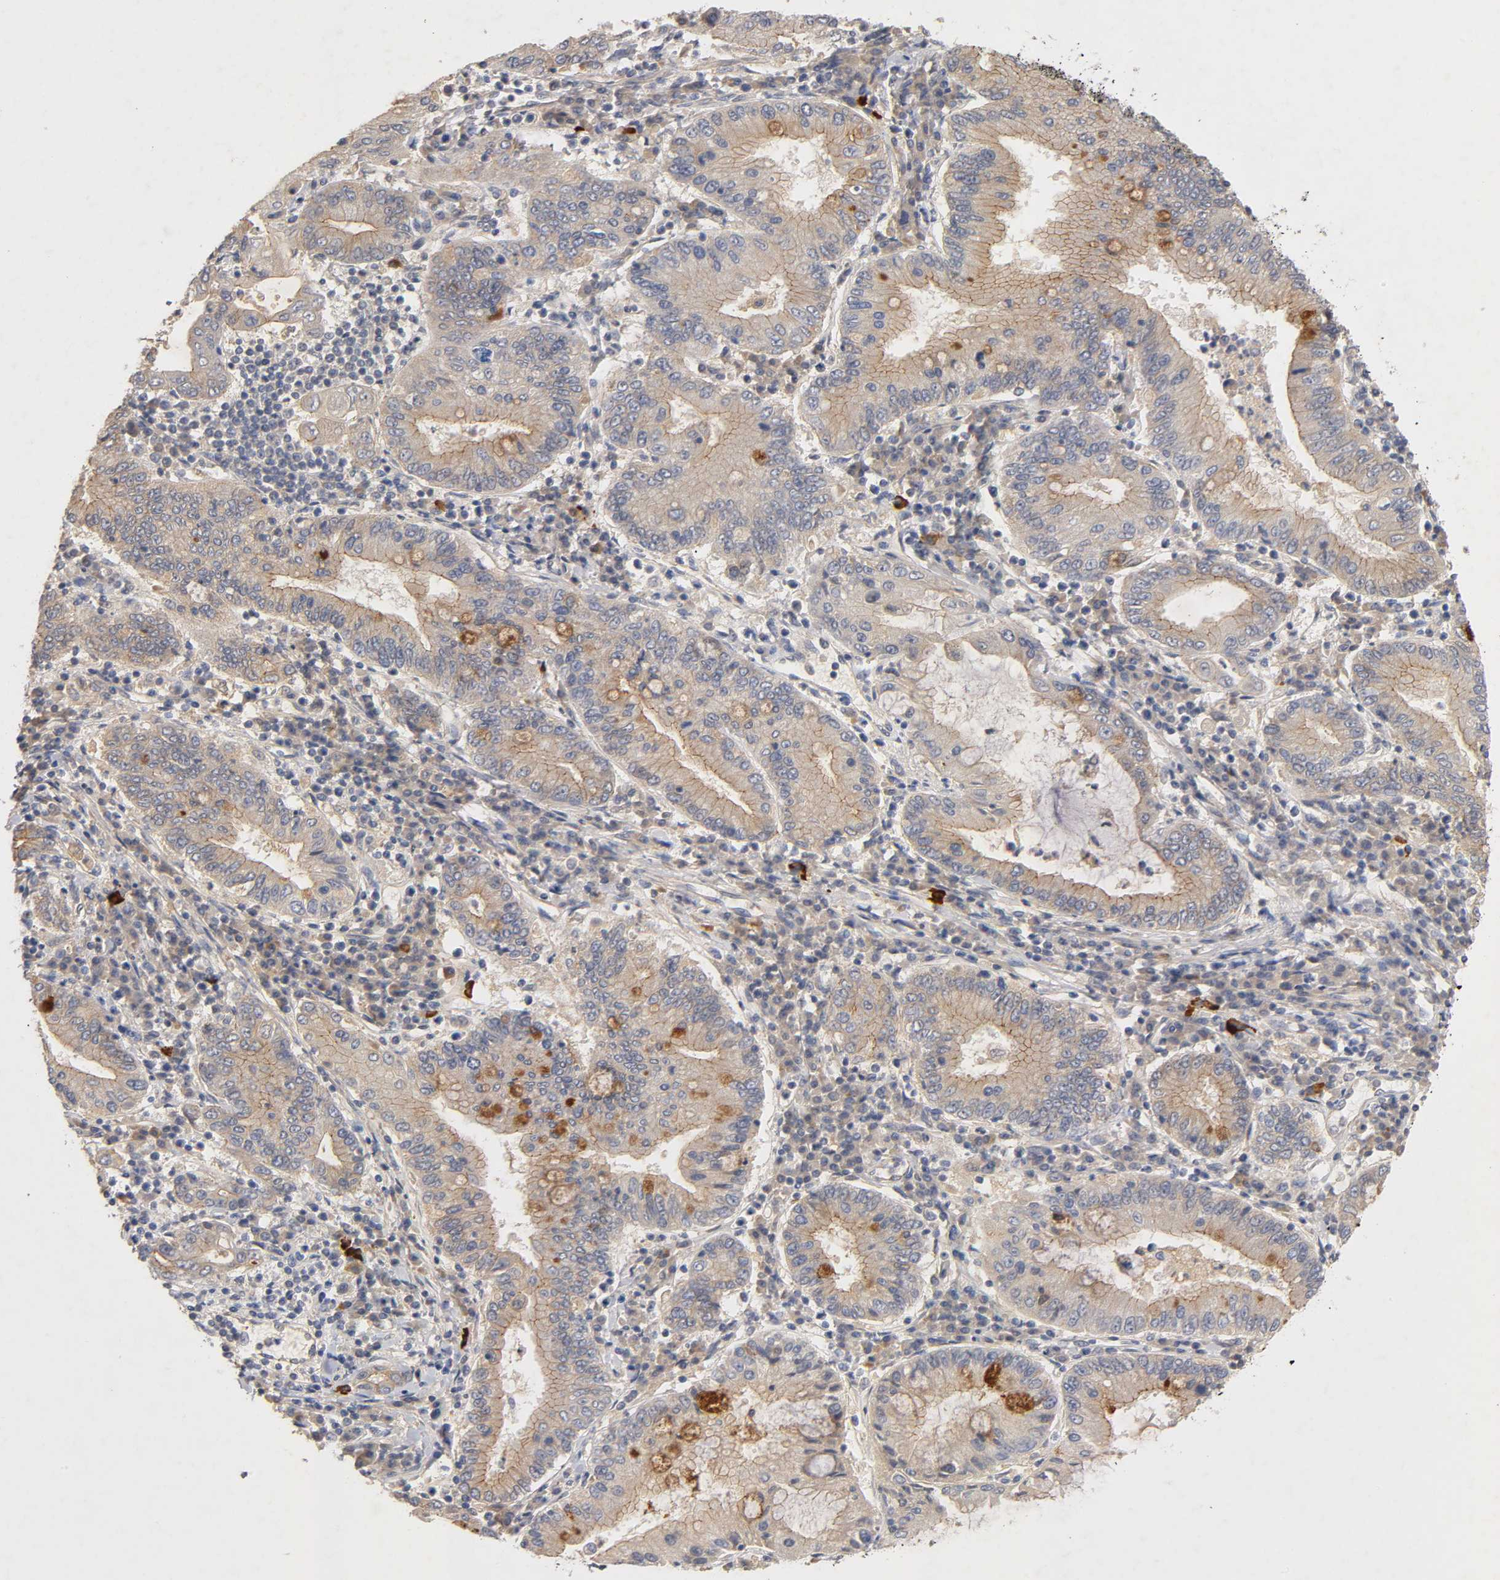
{"staining": {"intensity": "moderate", "quantity": ">75%", "location": "cytoplasmic/membranous"}, "tissue": "stomach cancer", "cell_type": "Tumor cells", "image_type": "cancer", "snomed": [{"axis": "morphology", "description": "Normal tissue, NOS"}, {"axis": "morphology", "description": "Adenocarcinoma, NOS"}, {"axis": "topography", "description": "Esophagus"}, {"axis": "topography", "description": "Stomach, upper"}, {"axis": "topography", "description": "Peripheral nerve tissue"}], "caption": "IHC histopathology image of neoplastic tissue: human stomach cancer stained using IHC demonstrates medium levels of moderate protein expression localized specifically in the cytoplasmic/membranous of tumor cells, appearing as a cytoplasmic/membranous brown color.", "gene": "PDZD11", "patient": {"sex": "male", "age": 62}}